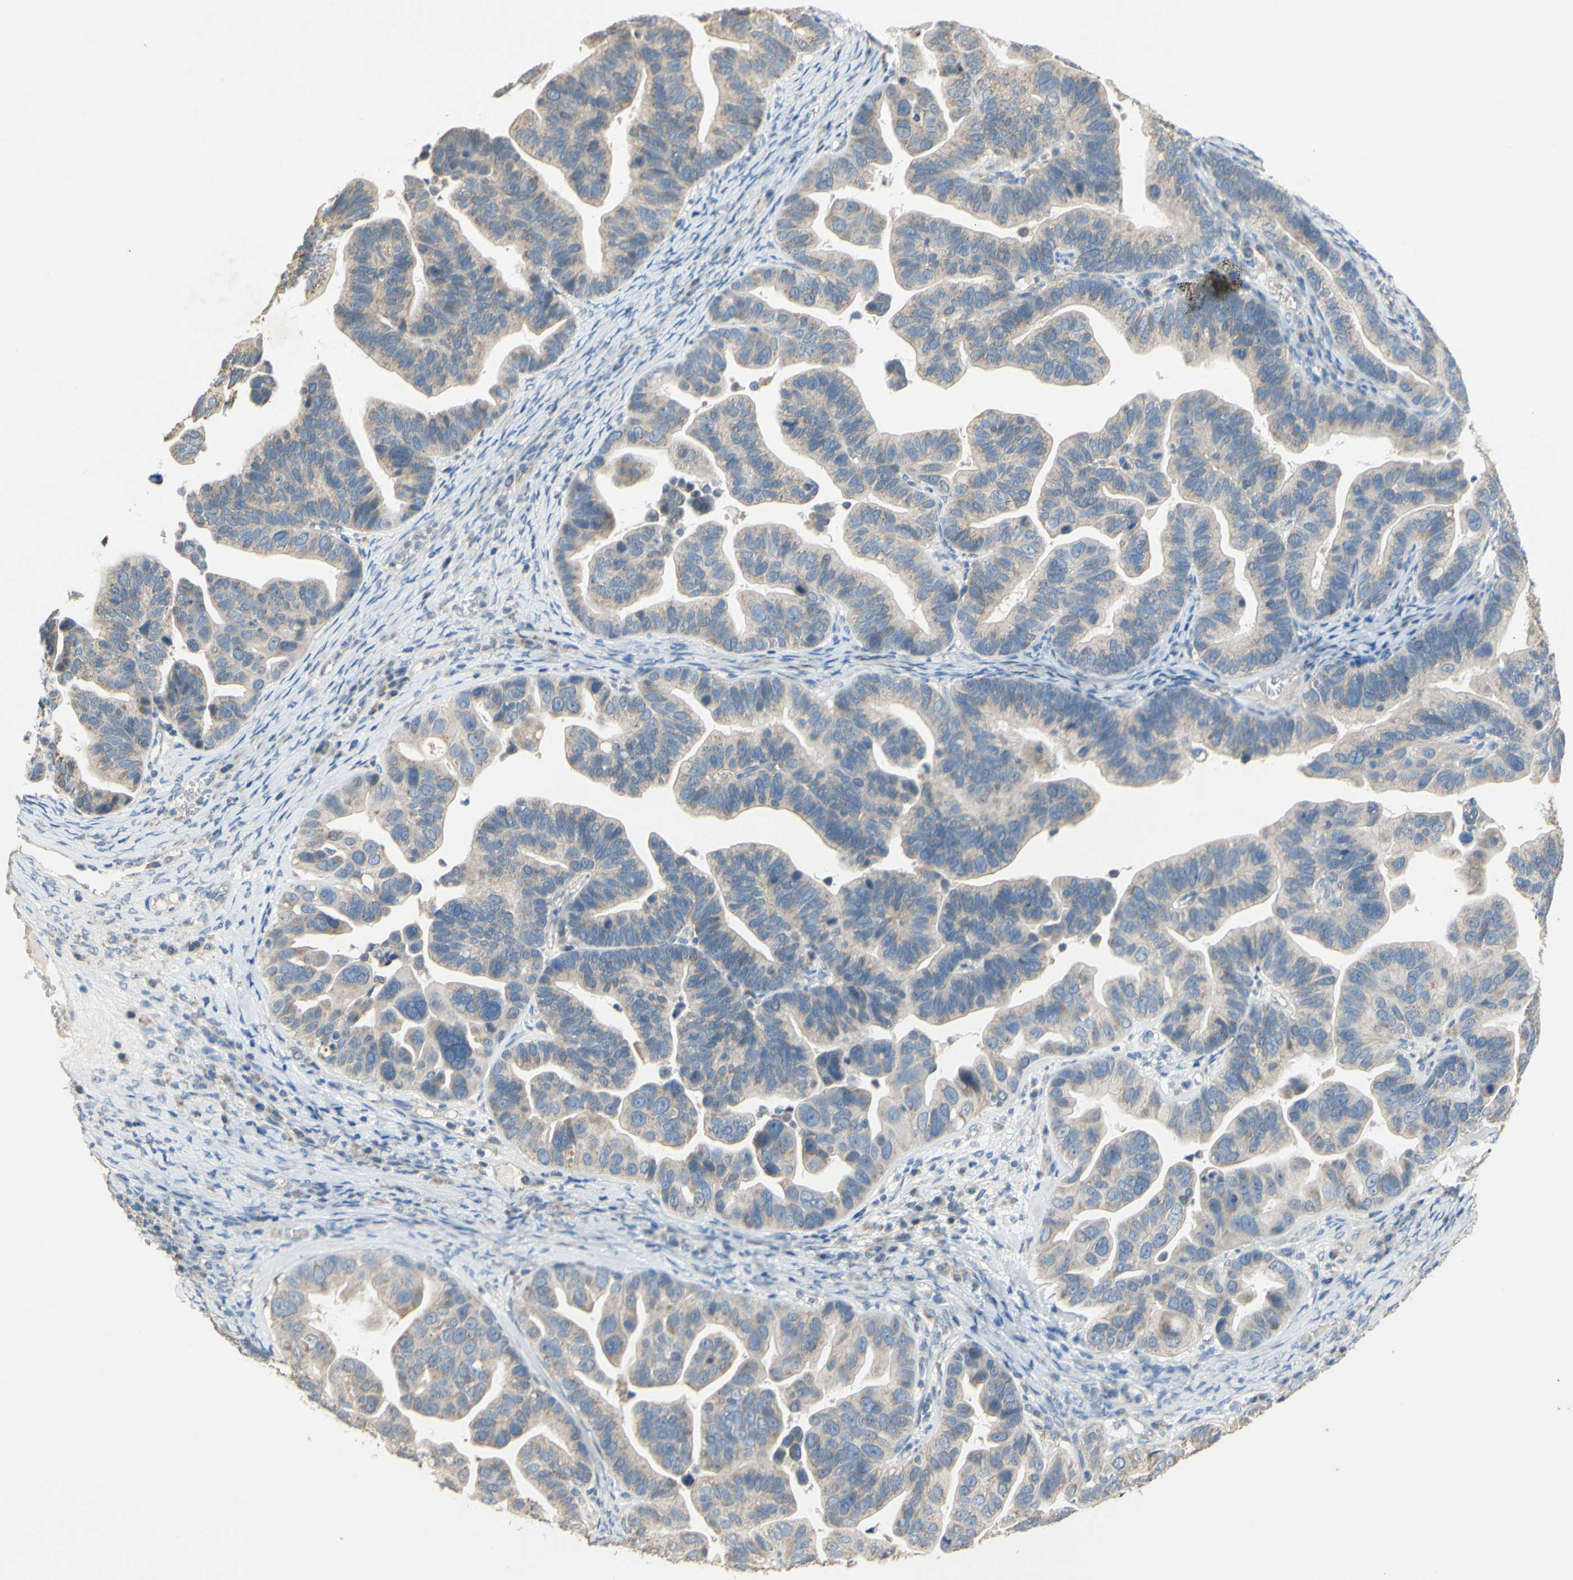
{"staining": {"intensity": "weak", "quantity": "25%-75%", "location": "cytoplasmic/membranous"}, "tissue": "ovarian cancer", "cell_type": "Tumor cells", "image_type": "cancer", "snomed": [{"axis": "morphology", "description": "Cystadenocarcinoma, serous, NOS"}, {"axis": "topography", "description": "Ovary"}], "caption": "Immunohistochemical staining of ovarian cancer demonstrates weak cytoplasmic/membranous protein expression in approximately 25%-75% of tumor cells. The staining was performed using DAB (3,3'-diaminobenzidine), with brown indicating positive protein expression. Nuclei are stained blue with hematoxylin.", "gene": "PTGIS", "patient": {"sex": "female", "age": 56}}